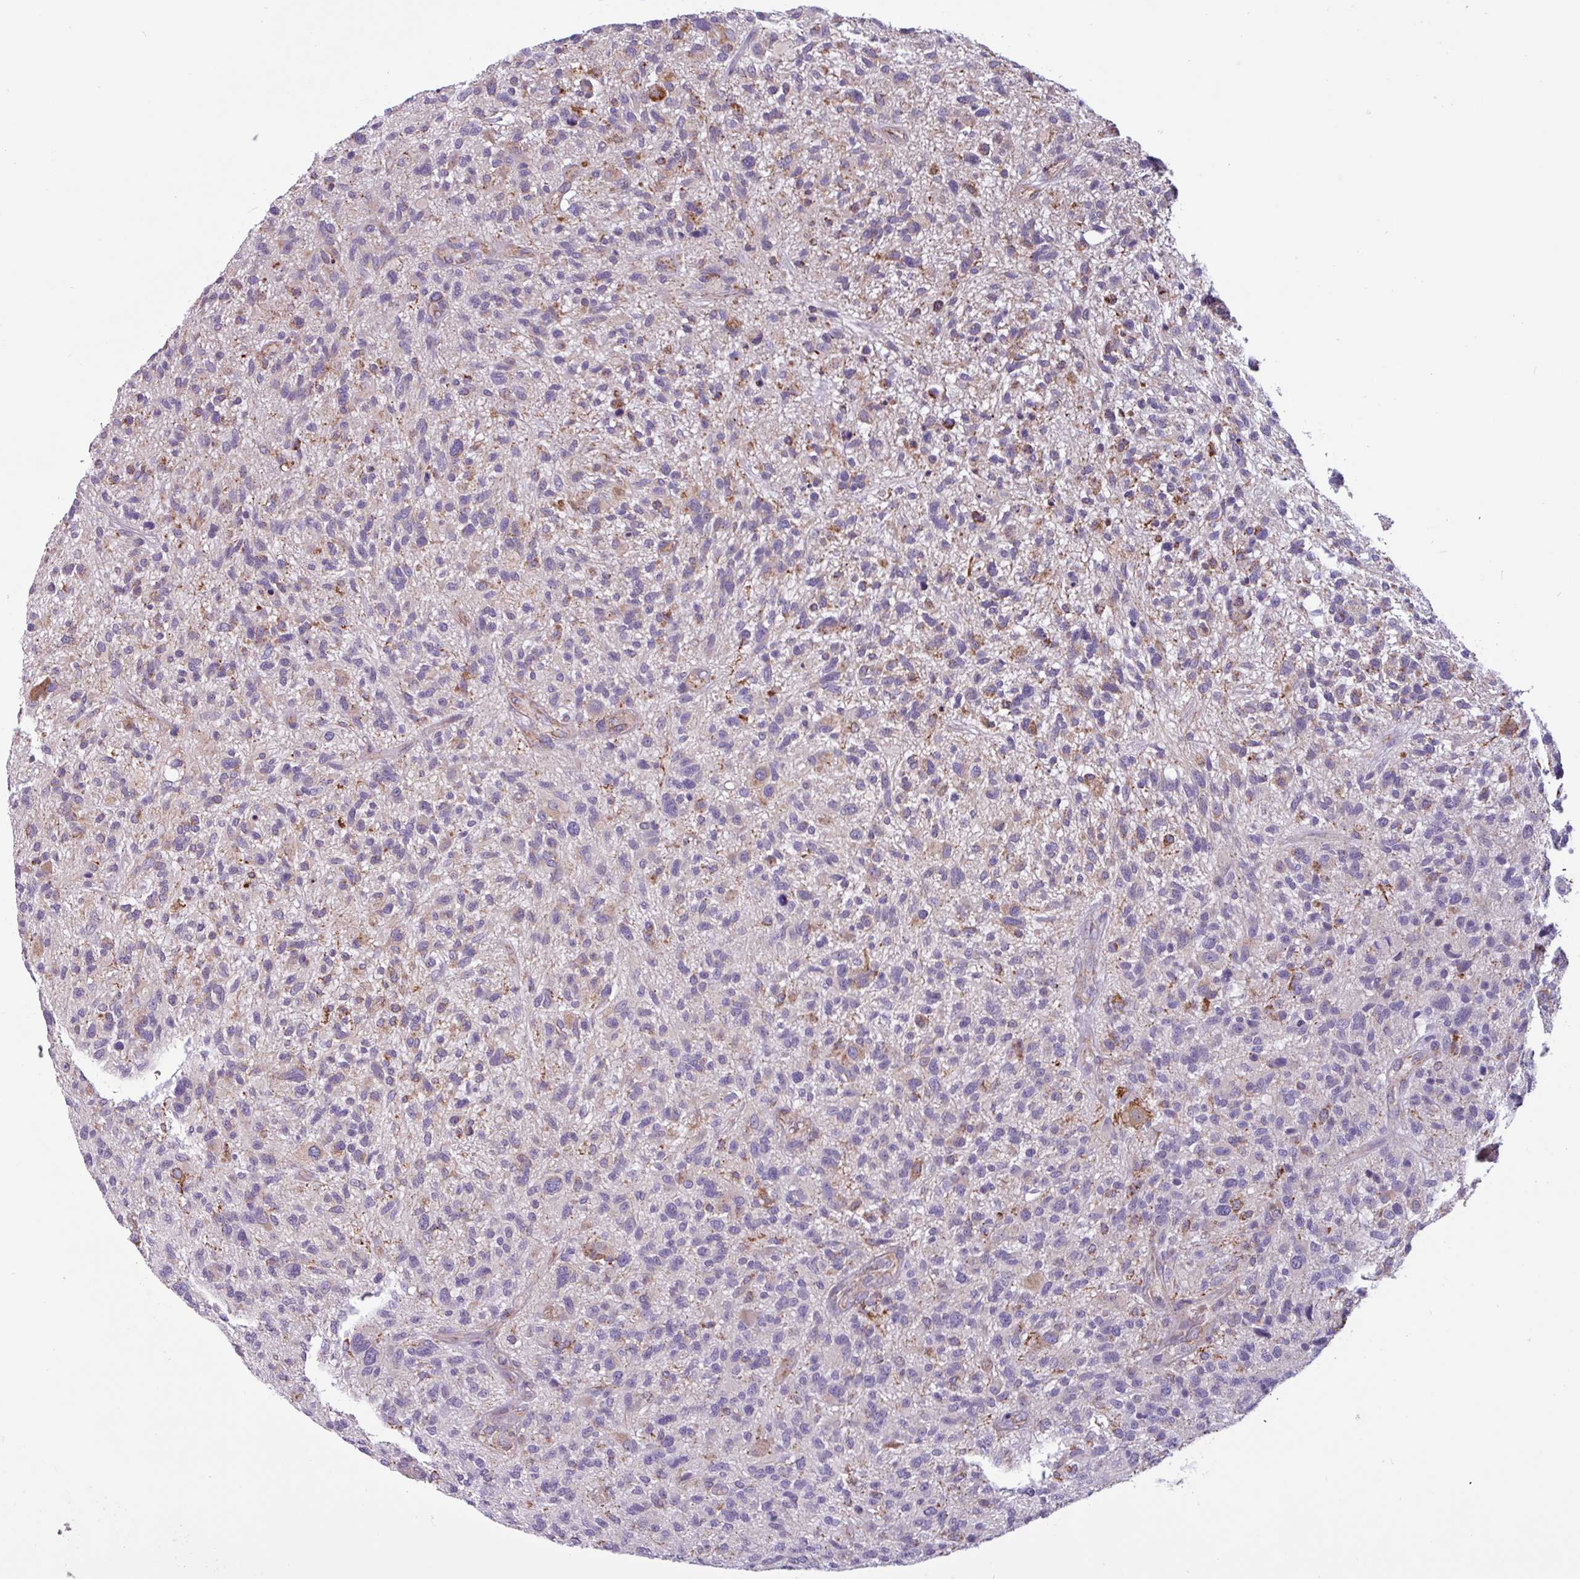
{"staining": {"intensity": "strong", "quantity": "<25%", "location": "cytoplasmic/membranous"}, "tissue": "glioma", "cell_type": "Tumor cells", "image_type": "cancer", "snomed": [{"axis": "morphology", "description": "Glioma, malignant, High grade"}, {"axis": "topography", "description": "Brain"}], "caption": "Human glioma stained for a protein (brown) demonstrates strong cytoplasmic/membranous positive expression in approximately <25% of tumor cells.", "gene": "CAMK1", "patient": {"sex": "male", "age": 47}}